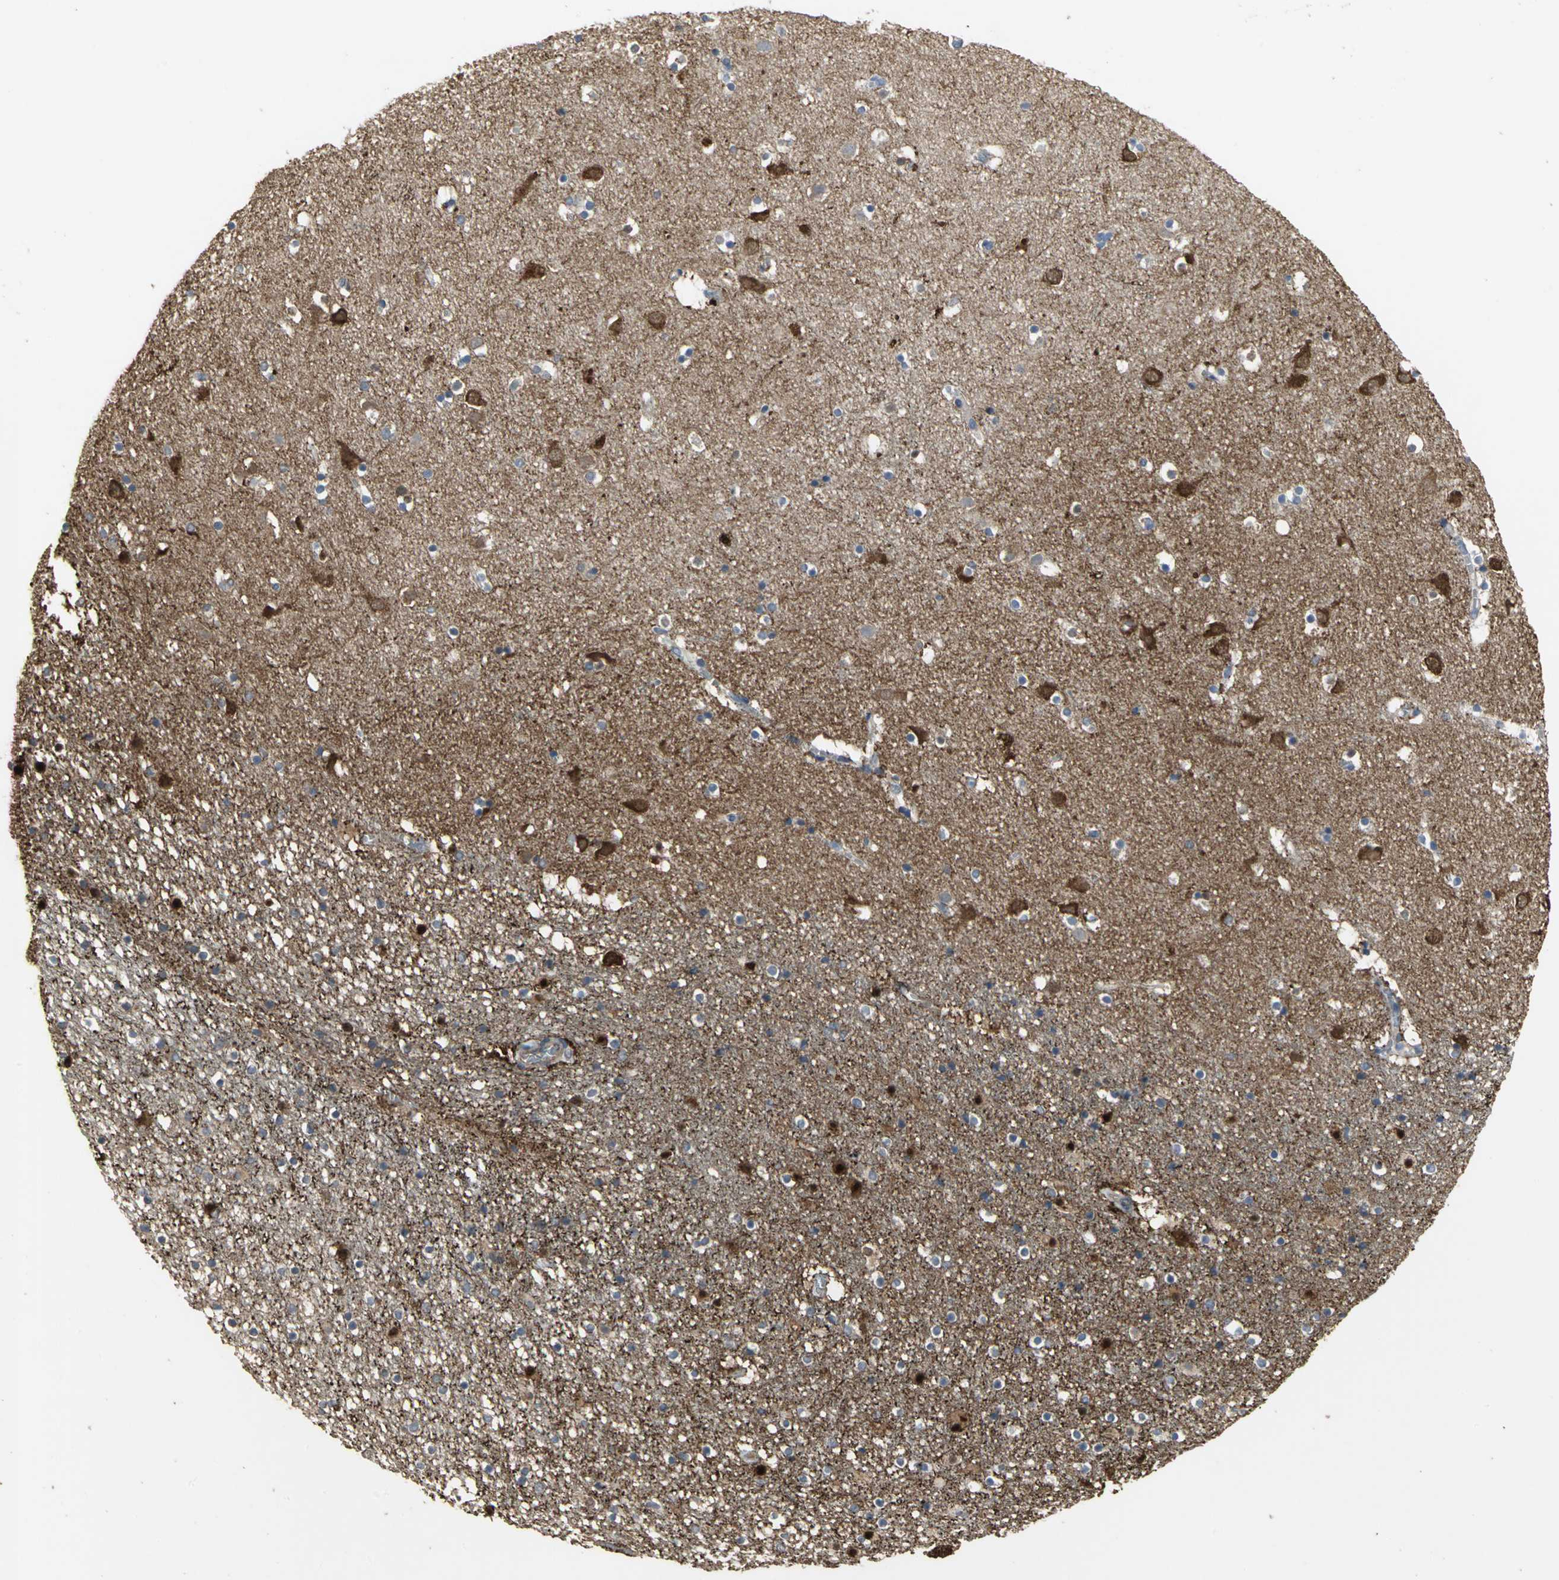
{"staining": {"intensity": "moderate", "quantity": "25%-75%", "location": "cytoplasmic/membranous"}, "tissue": "caudate", "cell_type": "Glial cells", "image_type": "normal", "snomed": [{"axis": "morphology", "description": "Normal tissue, NOS"}, {"axis": "topography", "description": "Lateral ventricle wall"}], "caption": "Immunohistochemical staining of benign human caudate shows medium levels of moderate cytoplasmic/membranous staining in about 25%-75% of glial cells. Nuclei are stained in blue.", "gene": "MET", "patient": {"sex": "male", "age": 45}}